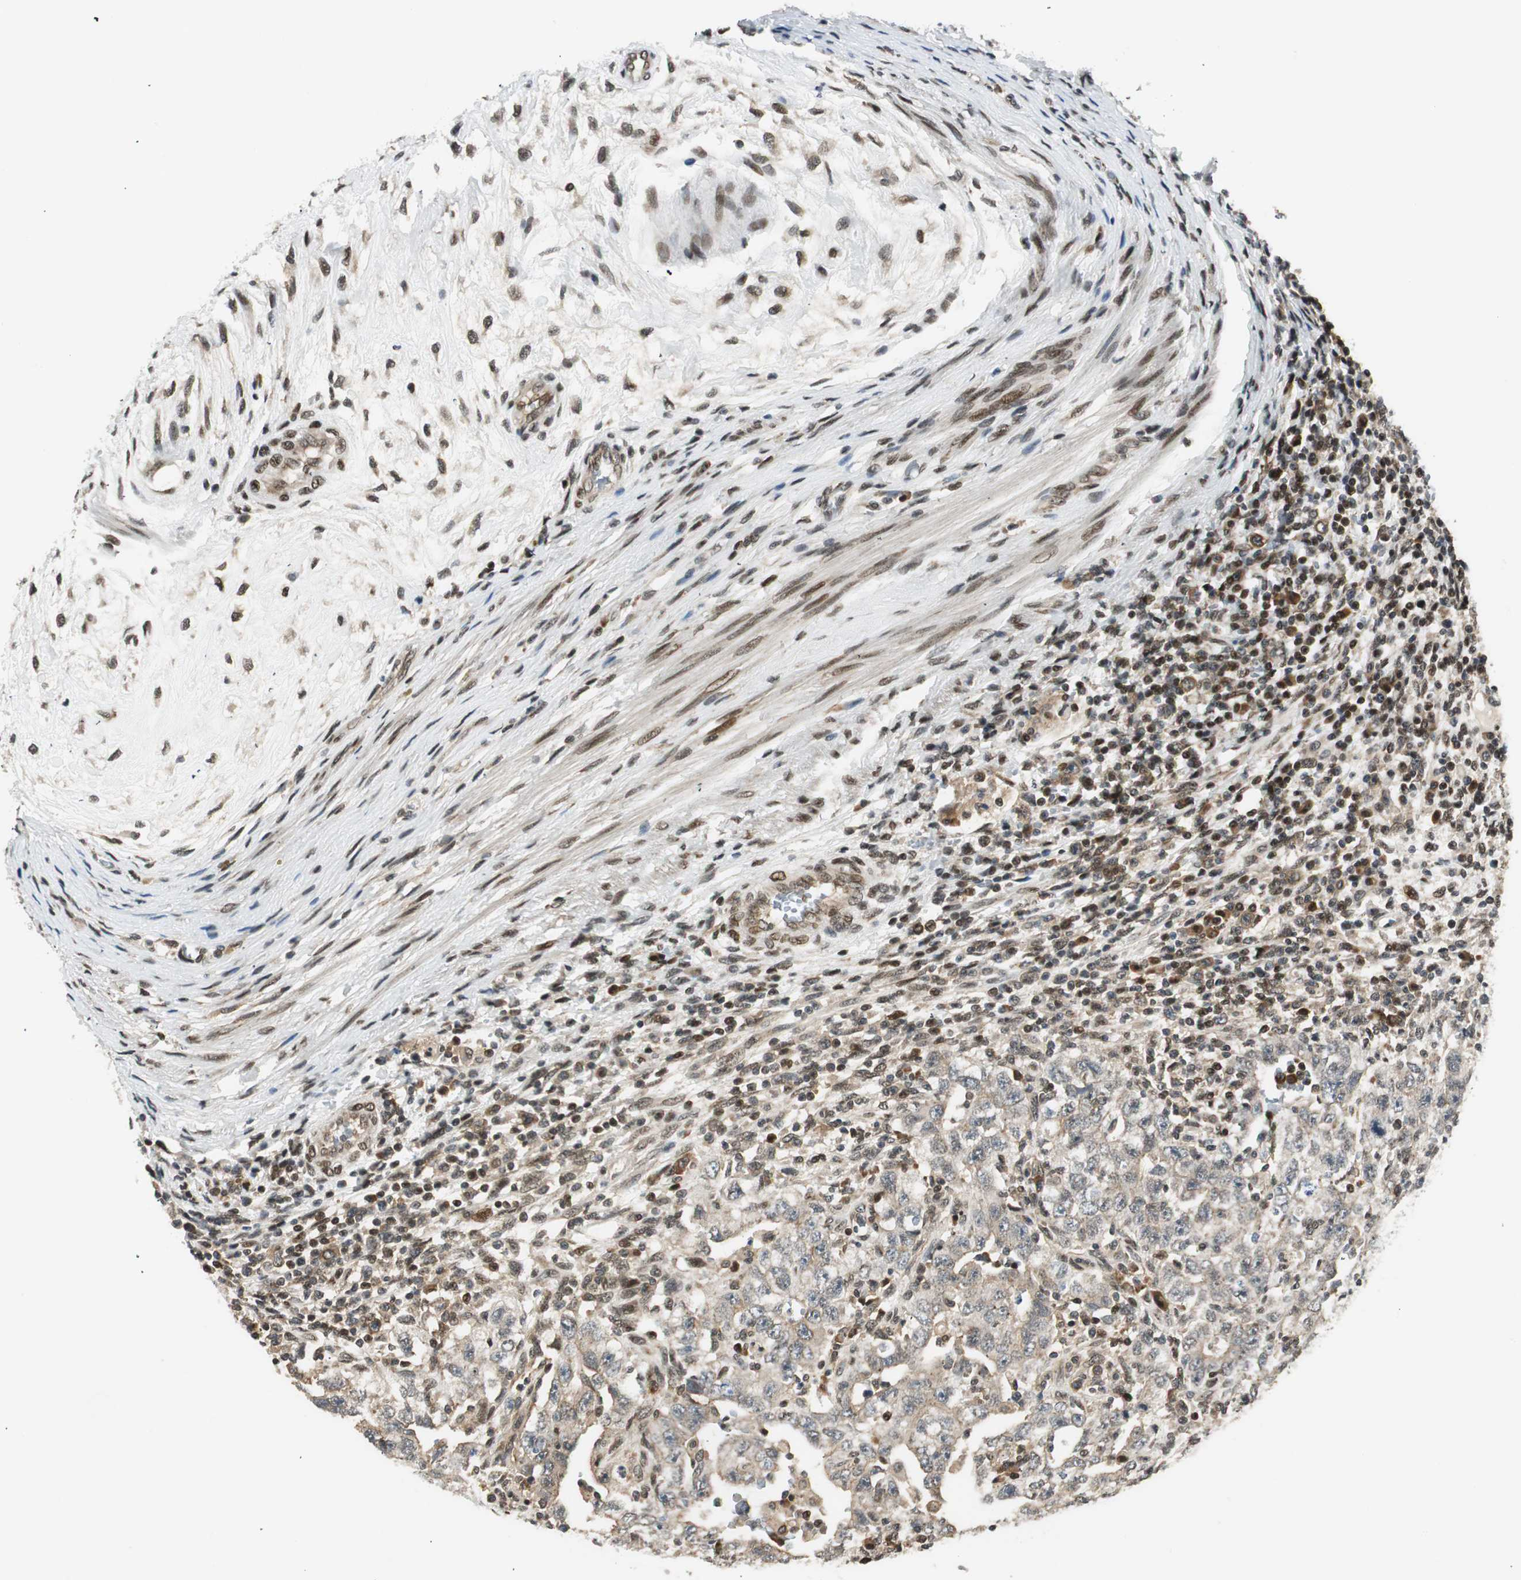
{"staining": {"intensity": "weak", "quantity": "<25%", "location": "cytoplasmic/membranous"}, "tissue": "testis cancer", "cell_type": "Tumor cells", "image_type": "cancer", "snomed": [{"axis": "morphology", "description": "Carcinoma, Embryonal, NOS"}, {"axis": "topography", "description": "Testis"}], "caption": "Immunohistochemical staining of human embryonal carcinoma (testis) exhibits no significant positivity in tumor cells.", "gene": "RING1", "patient": {"sex": "male", "age": 26}}